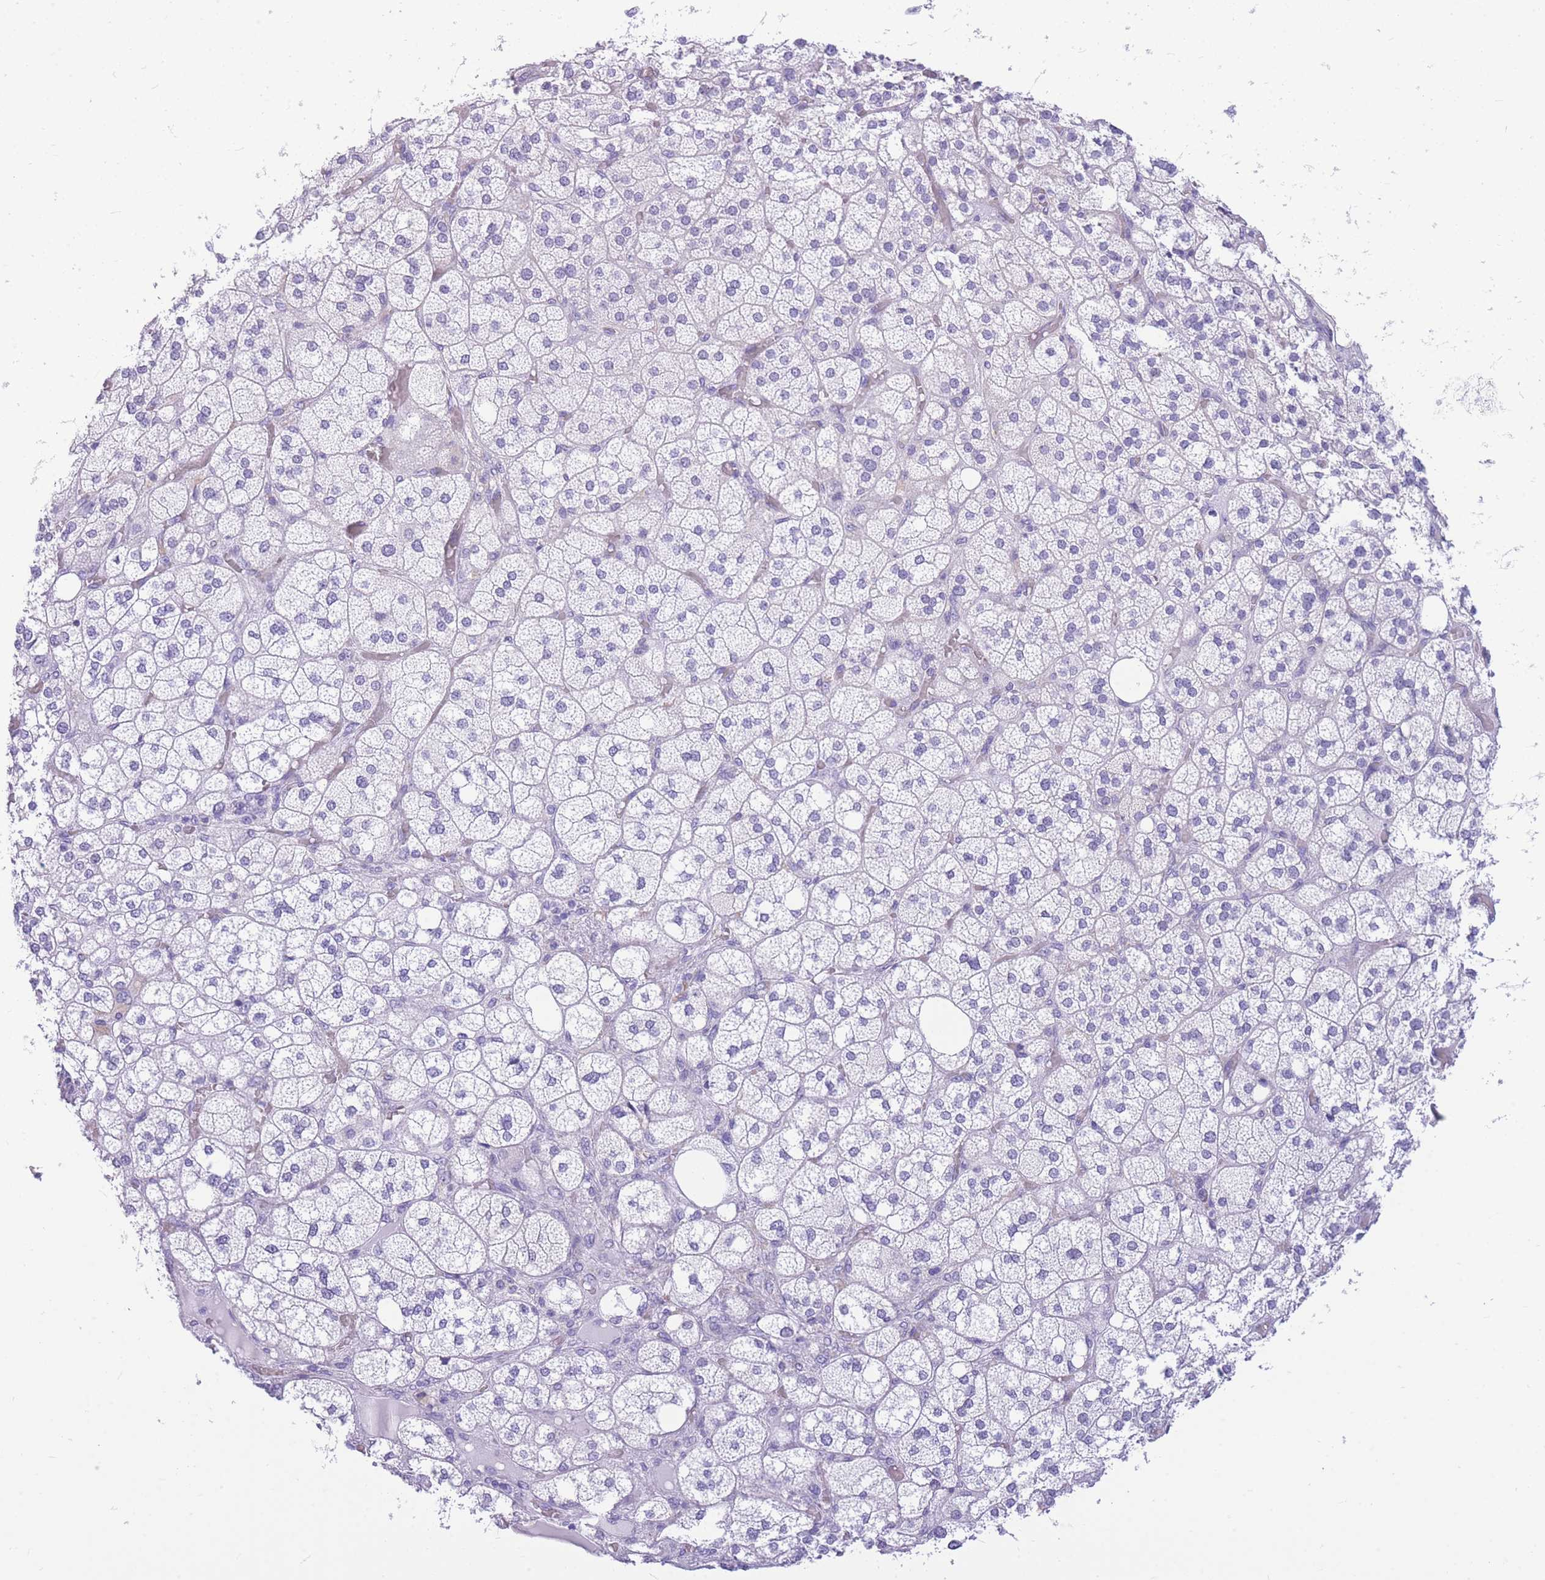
{"staining": {"intensity": "negative", "quantity": "none", "location": "none"}, "tissue": "adrenal gland", "cell_type": "Glandular cells", "image_type": "normal", "snomed": [{"axis": "morphology", "description": "Normal tissue, NOS"}, {"axis": "topography", "description": "Adrenal gland"}], "caption": "Immunohistochemistry (IHC) photomicrograph of benign adrenal gland: human adrenal gland stained with DAB reveals no significant protein expression in glandular cells. Nuclei are stained in blue.", "gene": "ZNF311", "patient": {"sex": "male", "age": 61}}